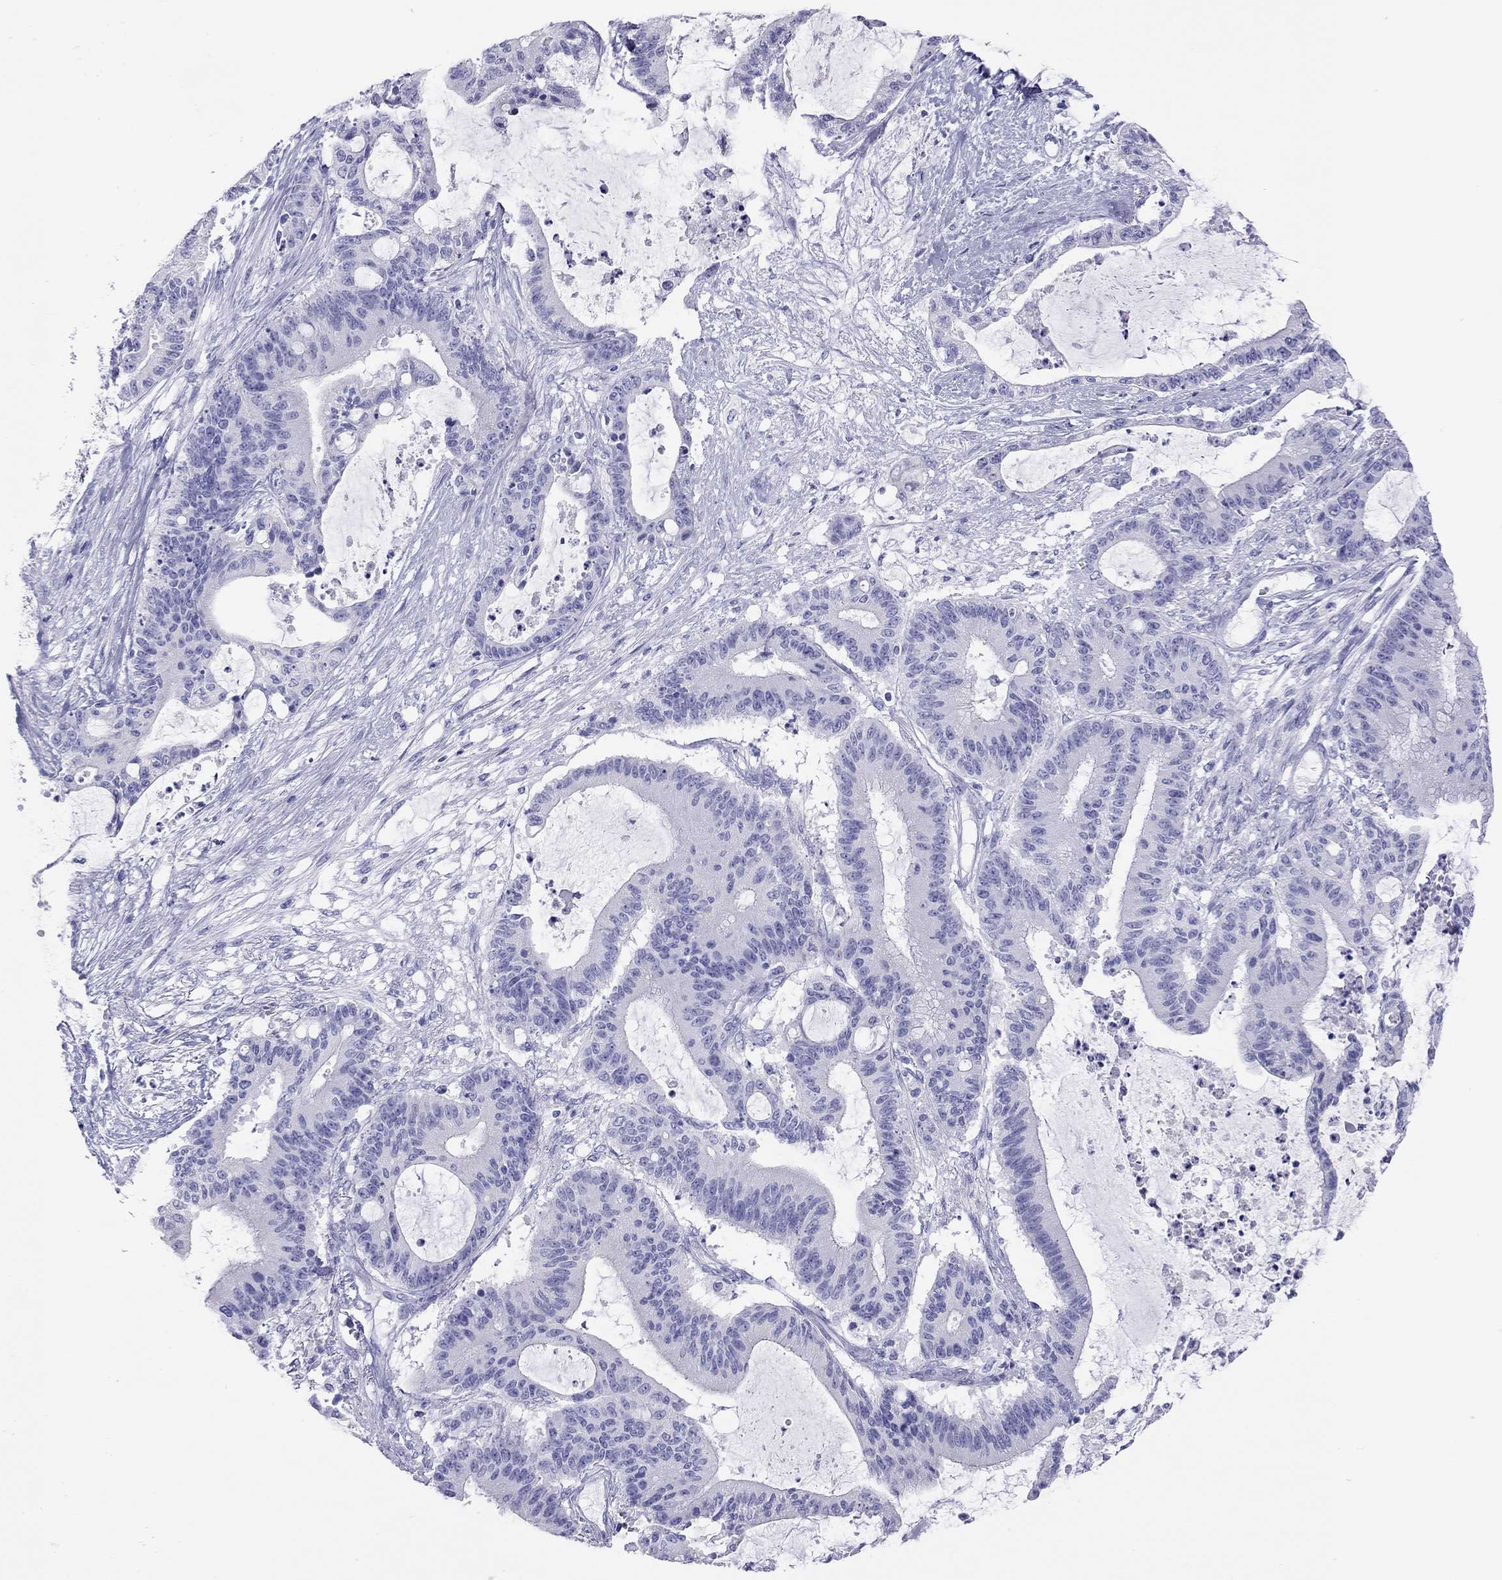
{"staining": {"intensity": "negative", "quantity": "none", "location": "none"}, "tissue": "liver cancer", "cell_type": "Tumor cells", "image_type": "cancer", "snomed": [{"axis": "morphology", "description": "Normal tissue, NOS"}, {"axis": "morphology", "description": "Cholangiocarcinoma"}, {"axis": "topography", "description": "Liver"}, {"axis": "topography", "description": "Peripheral nerve tissue"}], "caption": "An IHC micrograph of cholangiocarcinoma (liver) is shown. There is no staining in tumor cells of cholangiocarcinoma (liver). Nuclei are stained in blue.", "gene": "HLA-DQB2", "patient": {"sex": "female", "age": 73}}